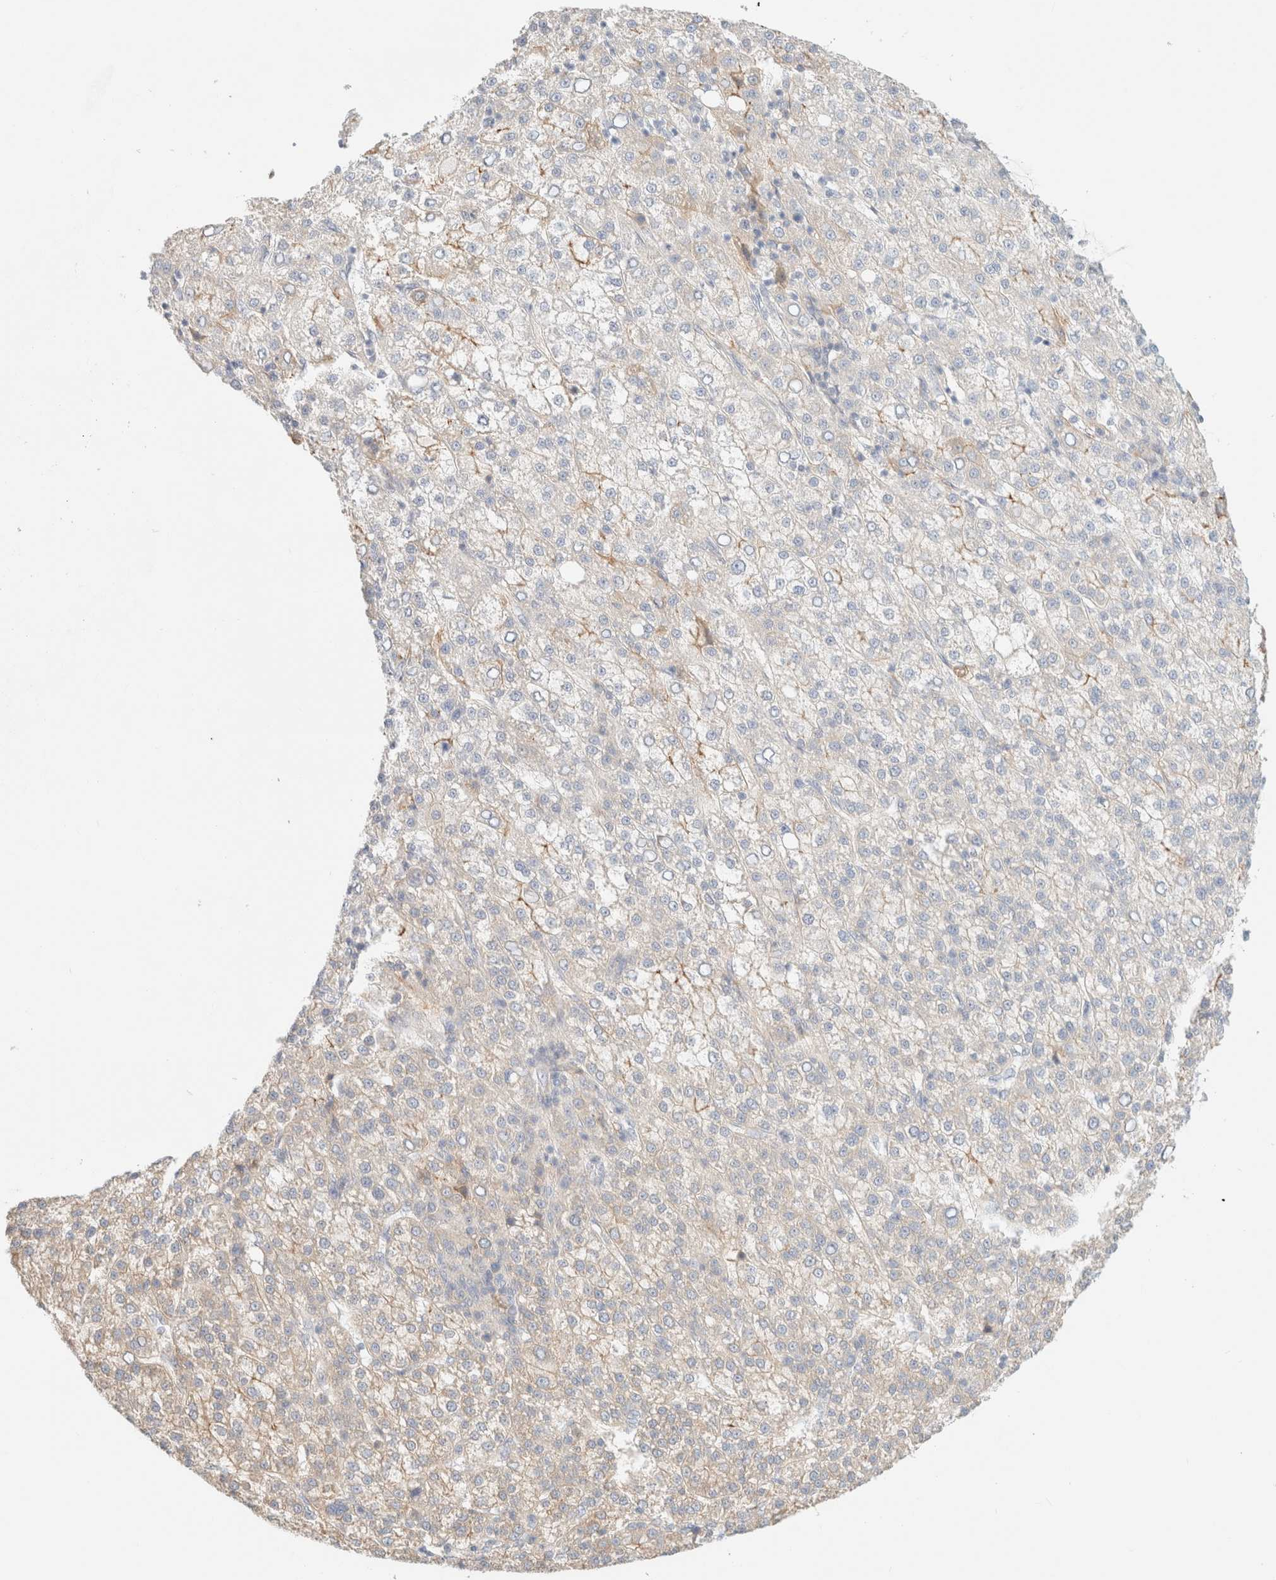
{"staining": {"intensity": "negative", "quantity": "none", "location": "none"}, "tissue": "liver cancer", "cell_type": "Tumor cells", "image_type": "cancer", "snomed": [{"axis": "morphology", "description": "Carcinoma, Hepatocellular, NOS"}, {"axis": "topography", "description": "Liver"}], "caption": "Immunohistochemical staining of hepatocellular carcinoma (liver) demonstrates no significant positivity in tumor cells.", "gene": "UNC13B", "patient": {"sex": "female", "age": 58}}